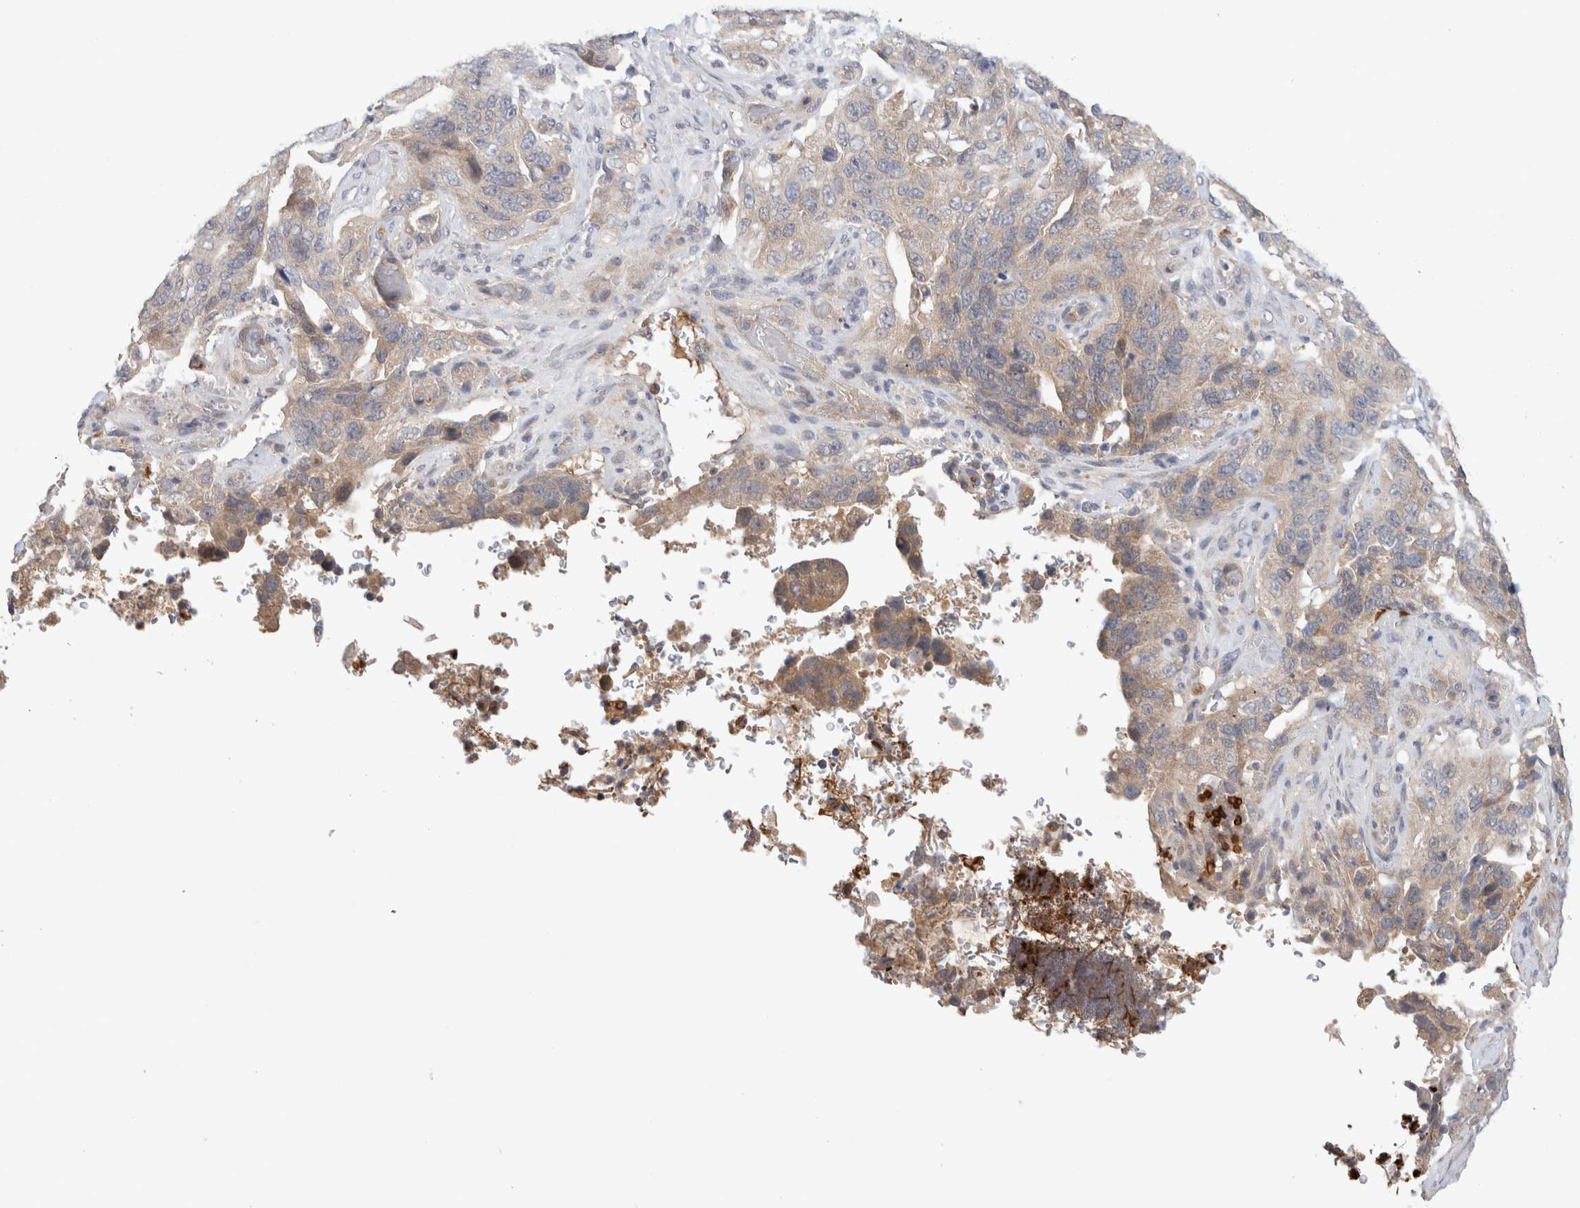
{"staining": {"intensity": "moderate", "quantity": "25%-75%", "location": "cytoplasmic/membranous"}, "tissue": "stomach cancer", "cell_type": "Tumor cells", "image_type": "cancer", "snomed": [{"axis": "morphology", "description": "Adenocarcinoma, NOS"}, {"axis": "topography", "description": "Stomach"}], "caption": "Stomach adenocarcinoma stained for a protein exhibits moderate cytoplasmic/membranous positivity in tumor cells.", "gene": "SGK1", "patient": {"sex": "female", "age": 89}}